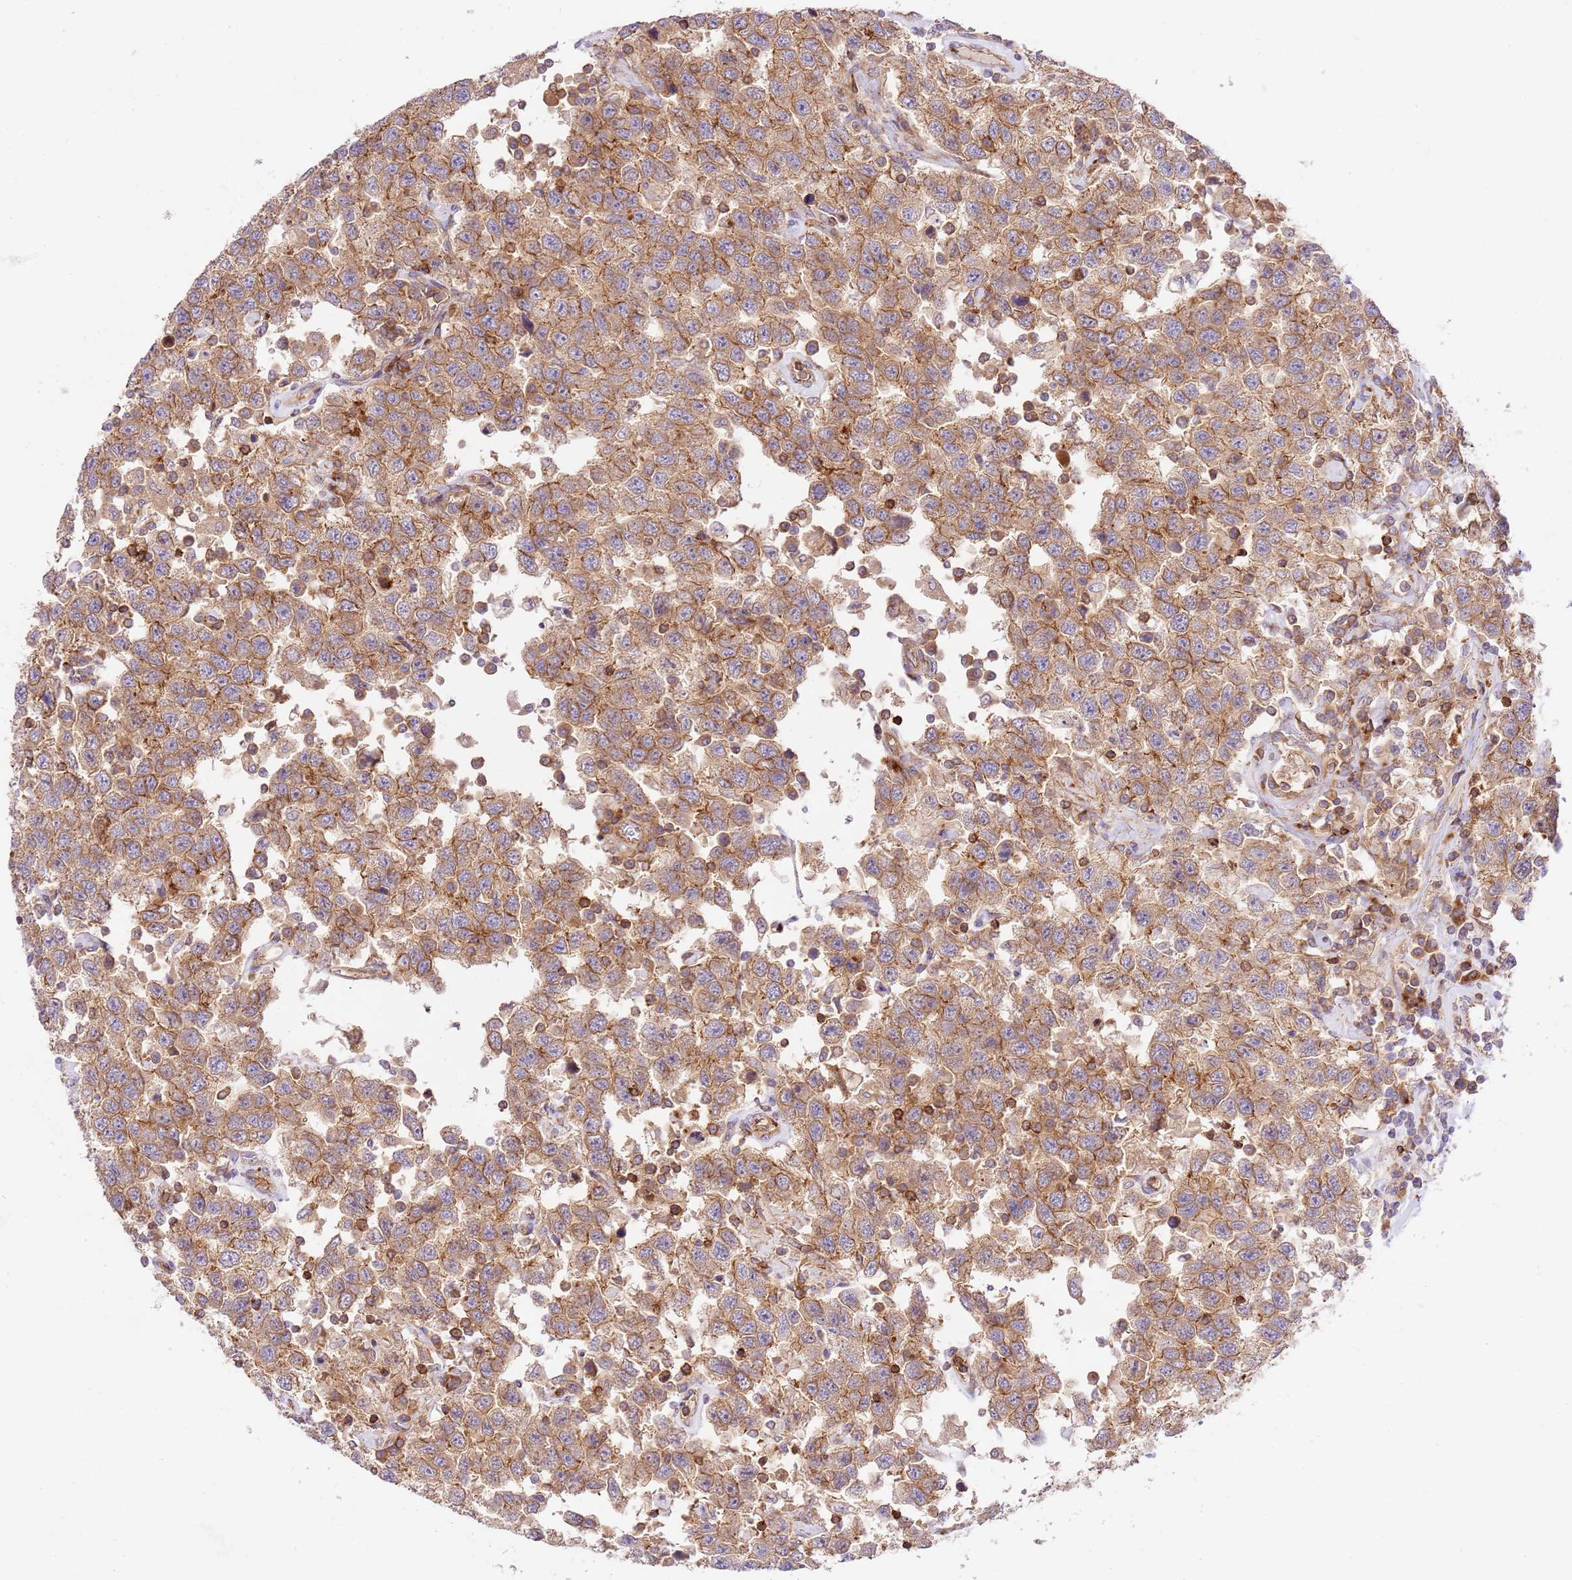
{"staining": {"intensity": "moderate", "quantity": ">75%", "location": "cytoplasmic/membranous"}, "tissue": "testis cancer", "cell_type": "Tumor cells", "image_type": "cancer", "snomed": [{"axis": "morphology", "description": "Seminoma, NOS"}, {"axis": "topography", "description": "Testis"}], "caption": "Protein expression analysis of testis seminoma exhibits moderate cytoplasmic/membranous positivity in about >75% of tumor cells.", "gene": "EFCAB8", "patient": {"sex": "male", "age": 41}}